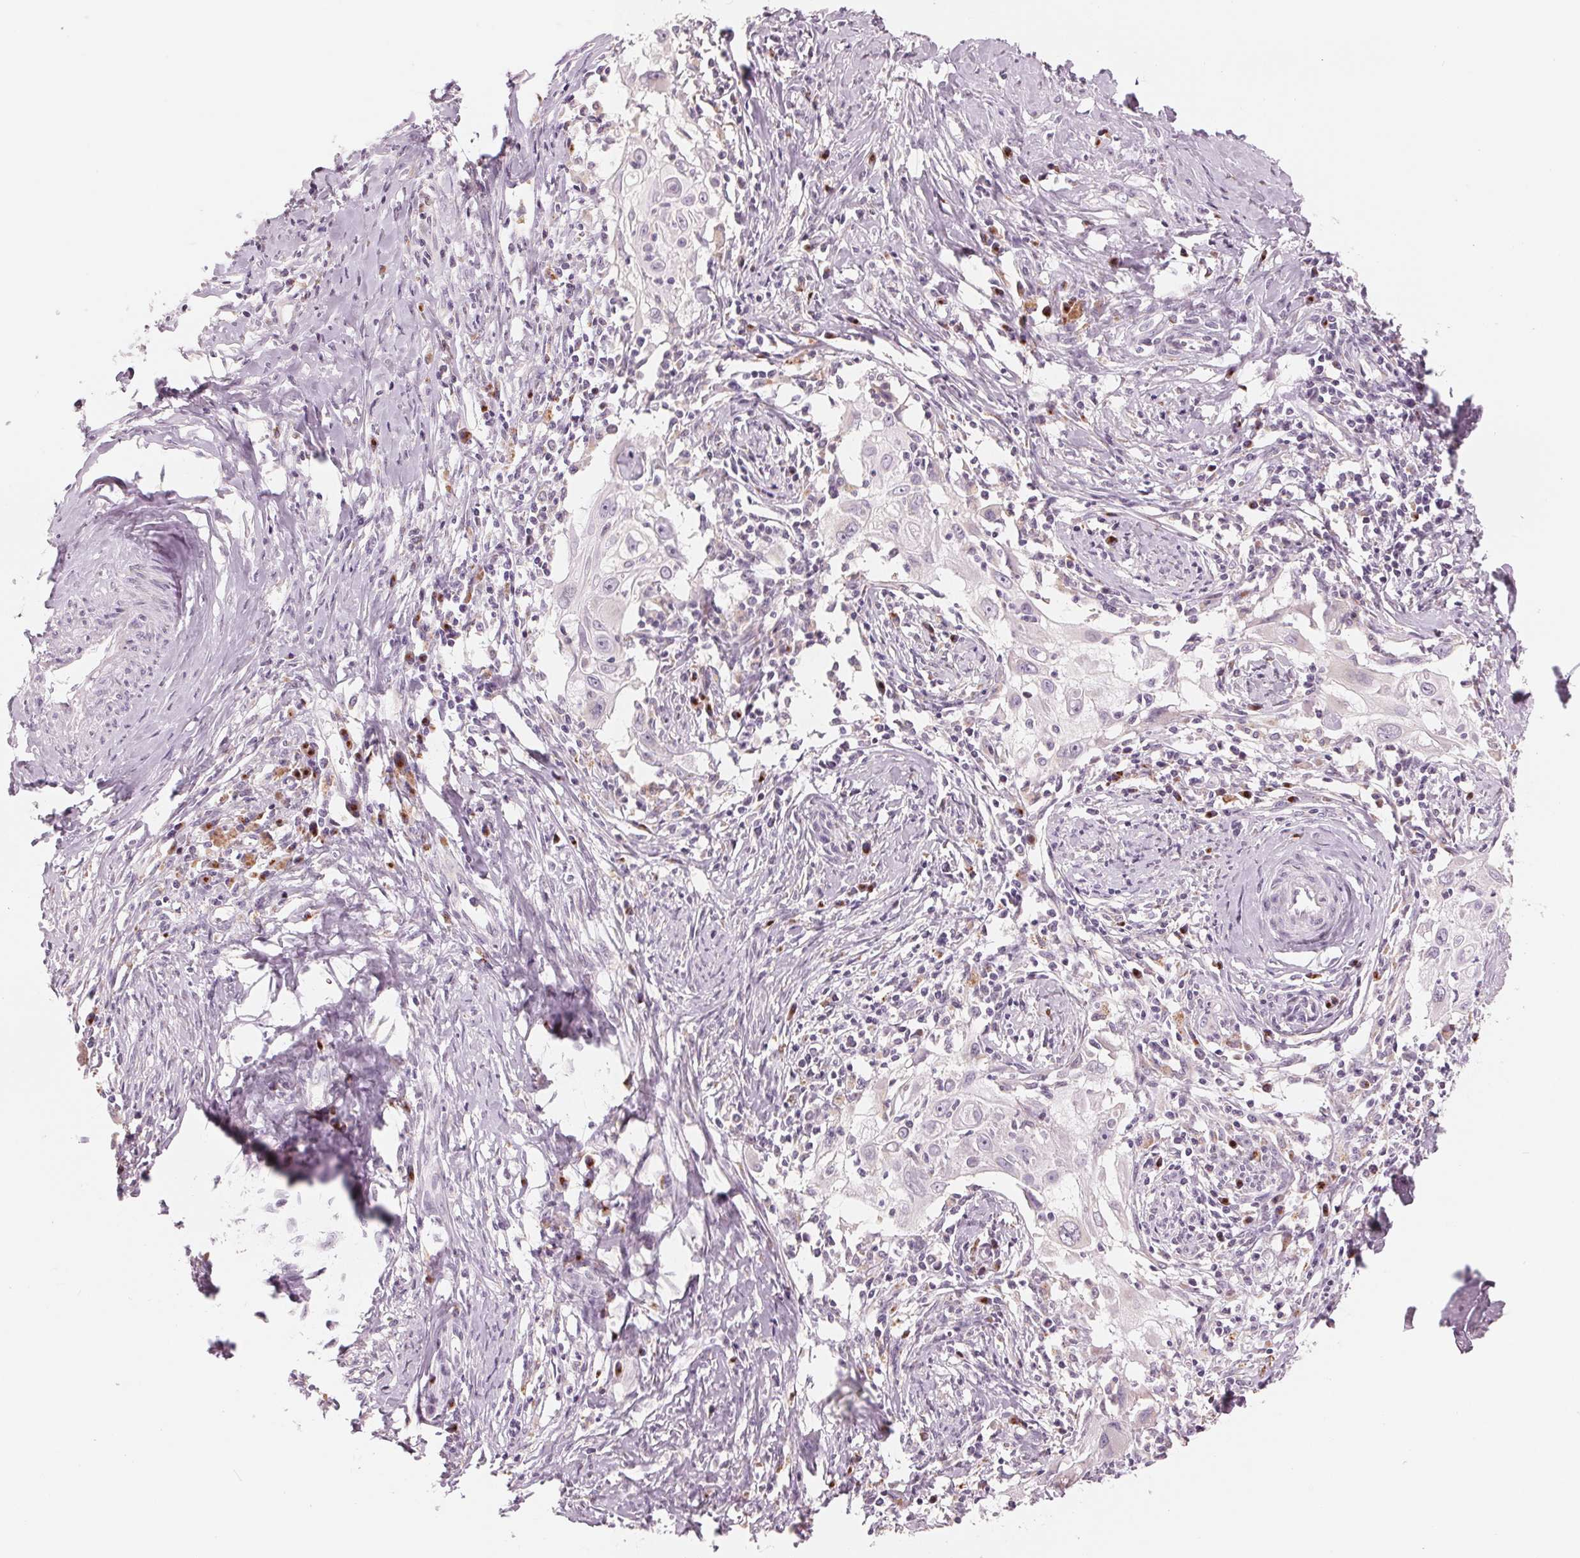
{"staining": {"intensity": "negative", "quantity": "none", "location": "none"}, "tissue": "cervical cancer", "cell_type": "Tumor cells", "image_type": "cancer", "snomed": [{"axis": "morphology", "description": "Squamous cell carcinoma, NOS"}, {"axis": "topography", "description": "Cervix"}], "caption": "Tumor cells show no significant protein expression in cervical squamous cell carcinoma. (Immunohistochemistry, brightfield microscopy, high magnification).", "gene": "IL9R", "patient": {"sex": "female", "age": 30}}